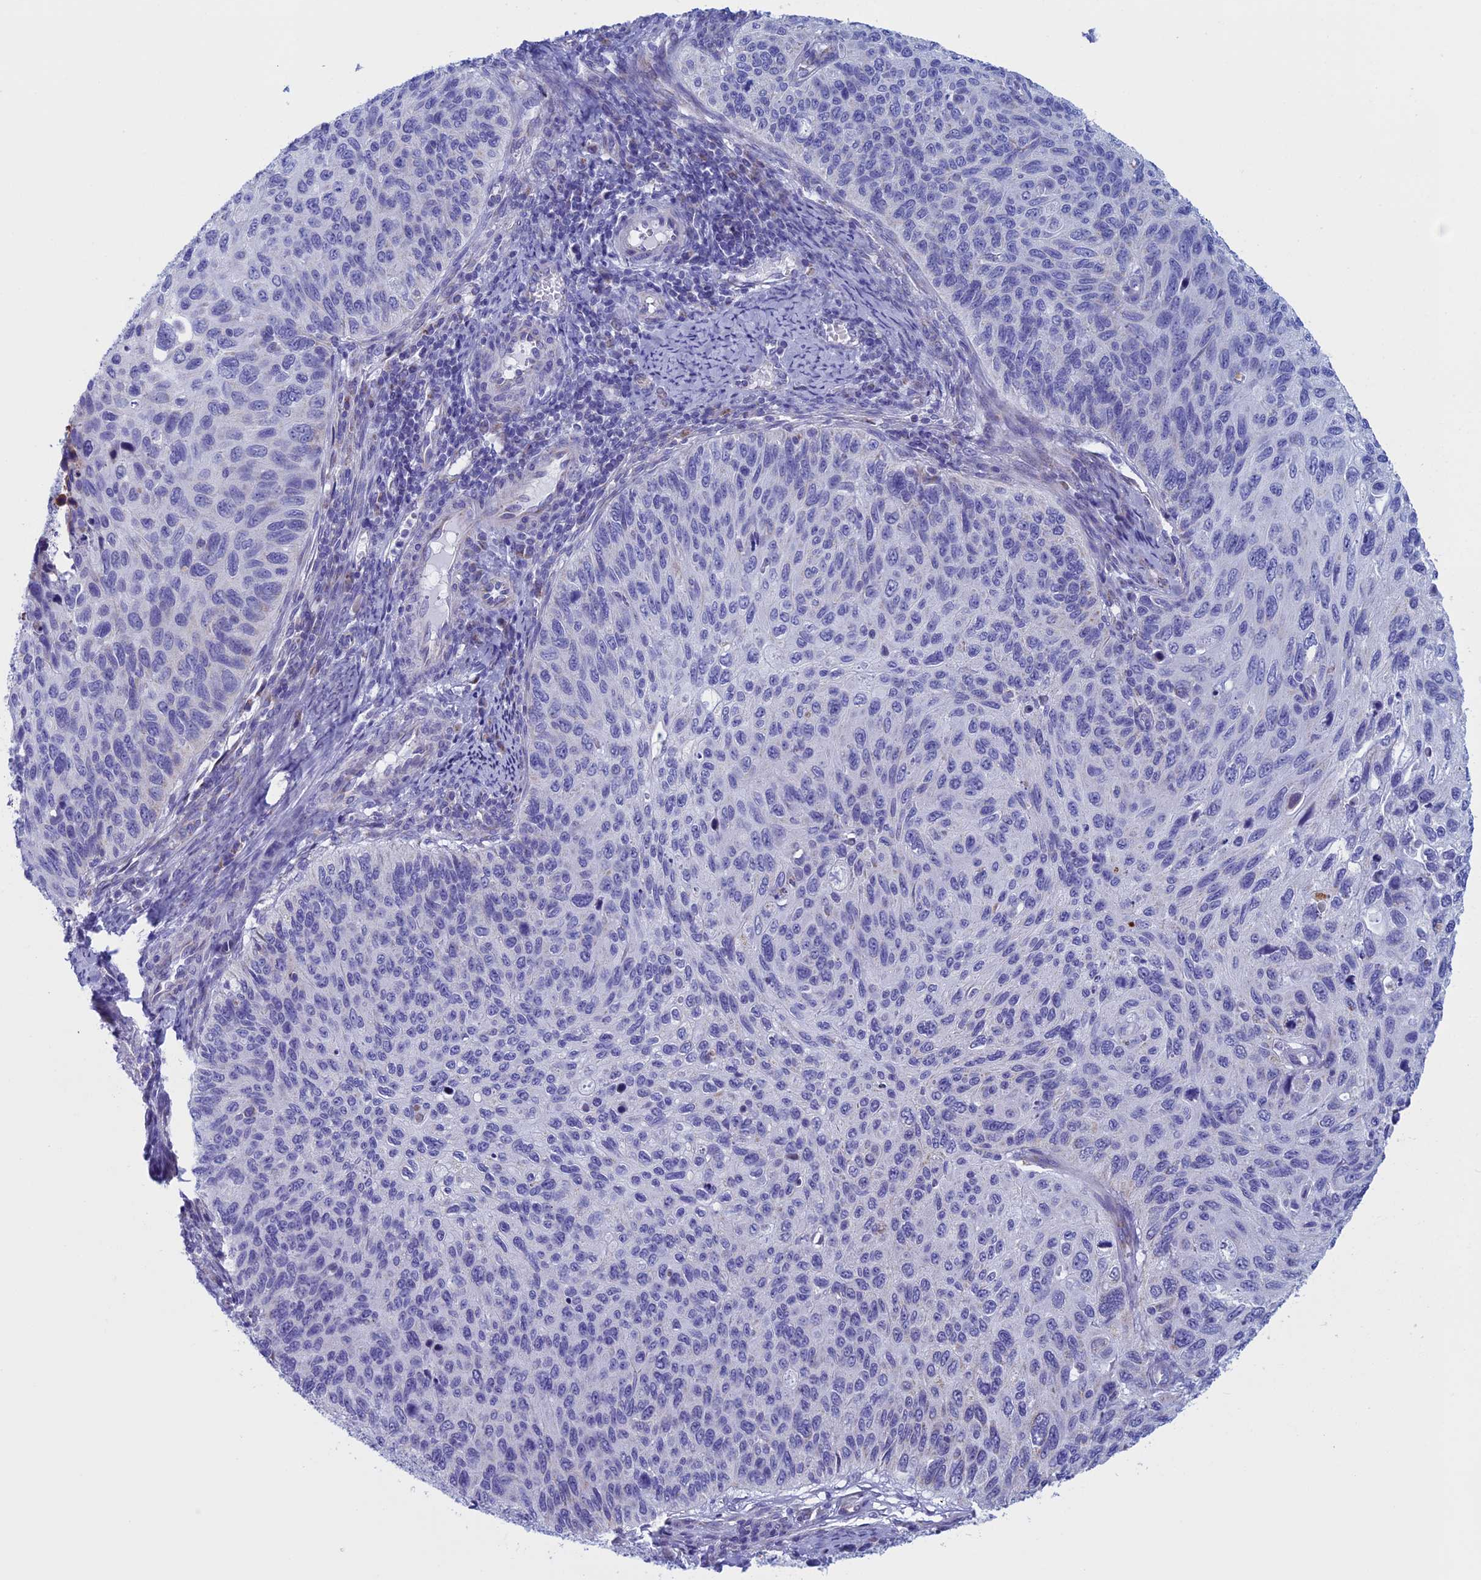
{"staining": {"intensity": "negative", "quantity": "none", "location": "none"}, "tissue": "cervical cancer", "cell_type": "Tumor cells", "image_type": "cancer", "snomed": [{"axis": "morphology", "description": "Squamous cell carcinoma, NOS"}, {"axis": "topography", "description": "Cervix"}], "caption": "DAB (3,3'-diaminobenzidine) immunohistochemical staining of cervical cancer demonstrates no significant staining in tumor cells.", "gene": "NDUFB9", "patient": {"sex": "female", "age": 70}}